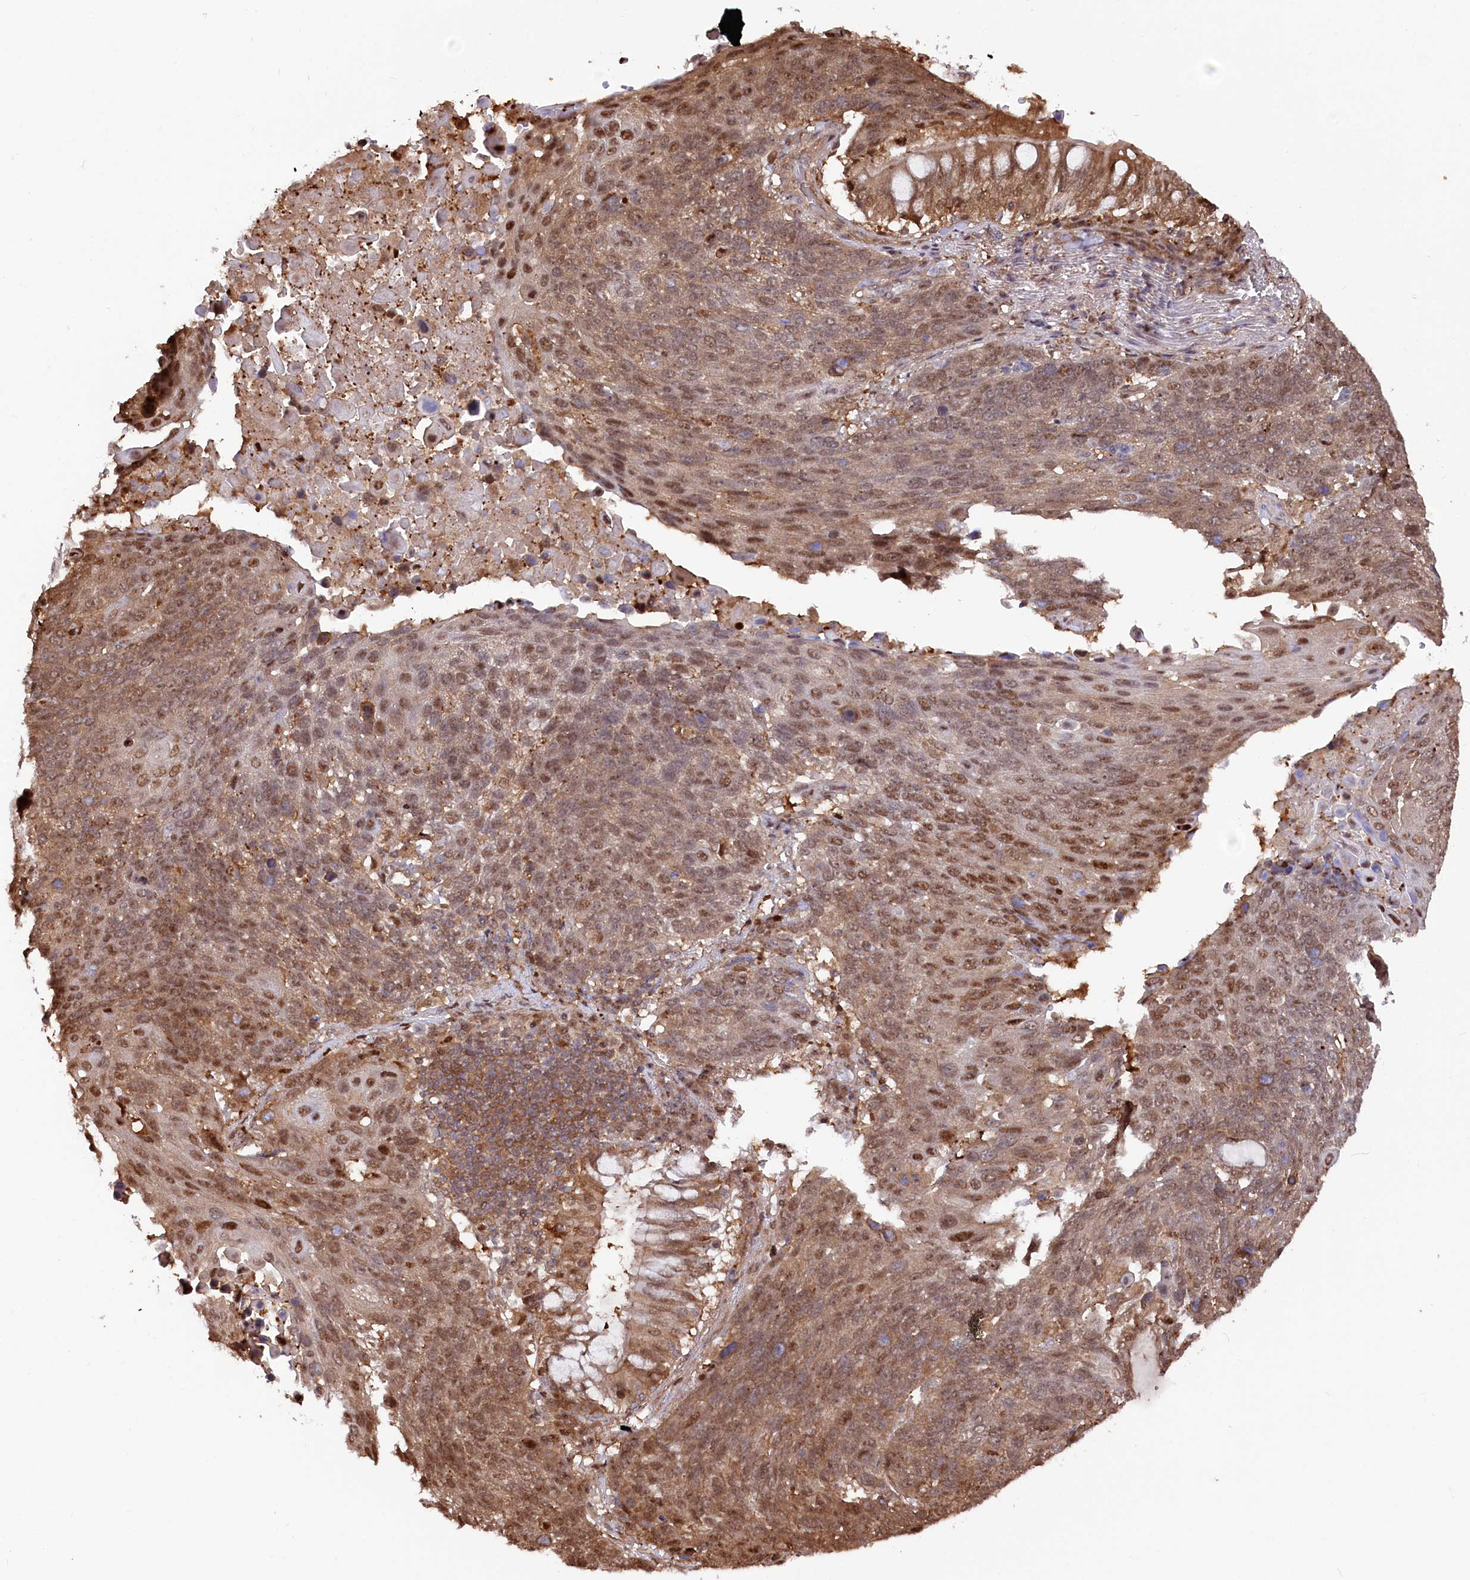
{"staining": {"intensity": "moderate", "quantity": "25%-75%", "location": "cytoplasmic/membranous,nuclear"}, "tissue": "lung cancer", "cell_type": "Tumor cells", "image_type": "cancer", "snomed": [{"axis": "morphology", "description": "Squamous cell carcinoma, NOS"}, {"axis": "topography", "description": "Lung"}], "caption": "Squamous cell carcinoma (lung) stained for a protein reveals moderate cytoplasmic/membranous and nuclear positivity in tumor cells. (DAB (3,3'-diaminobenzidine) IHC with brightfield microscopy, high magnification).", "gene": "PSMA1", "patient": {"sex": "male", "age": 66}}